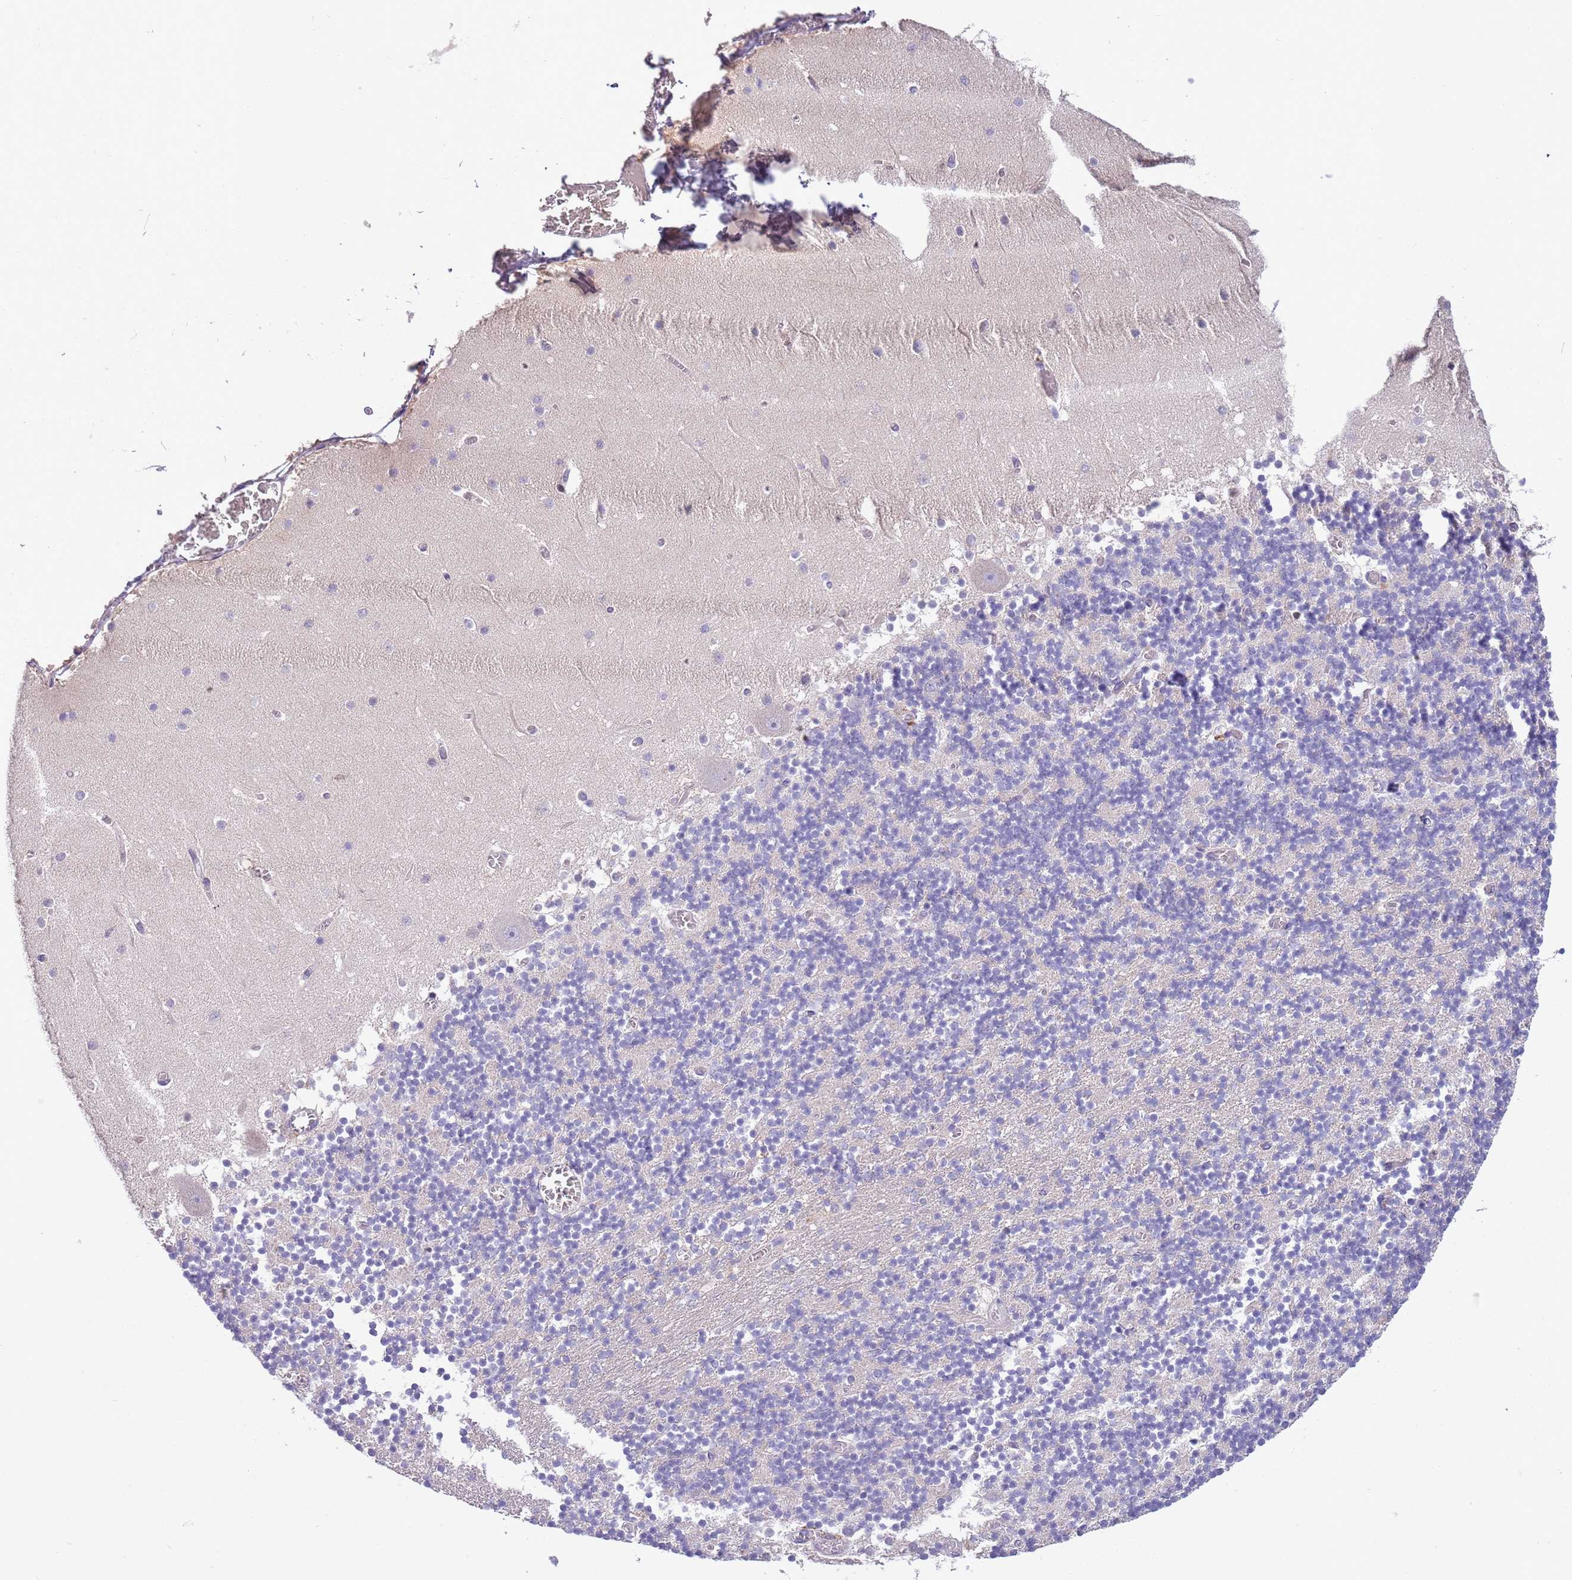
{"staining": {"intensity": "negative", "quantity": "none", "location": "none"}, "tissue": "cerebellum", "cell_type": "Cells in granular layer", "image_type": "normal", "snomed": [{"axis": "morphology", "description": "Normal tissue, NOS"}, {"axis": "topography", "description": "Cerebellum"}], "caption": "High power microscopy micrograph of an immunohistochemistry (IHC) image of normal cerebellum, revealing no significant staining in cells in granular layer.", "gene": "HES3", "patient": {"sex": "female", "age": 28}}